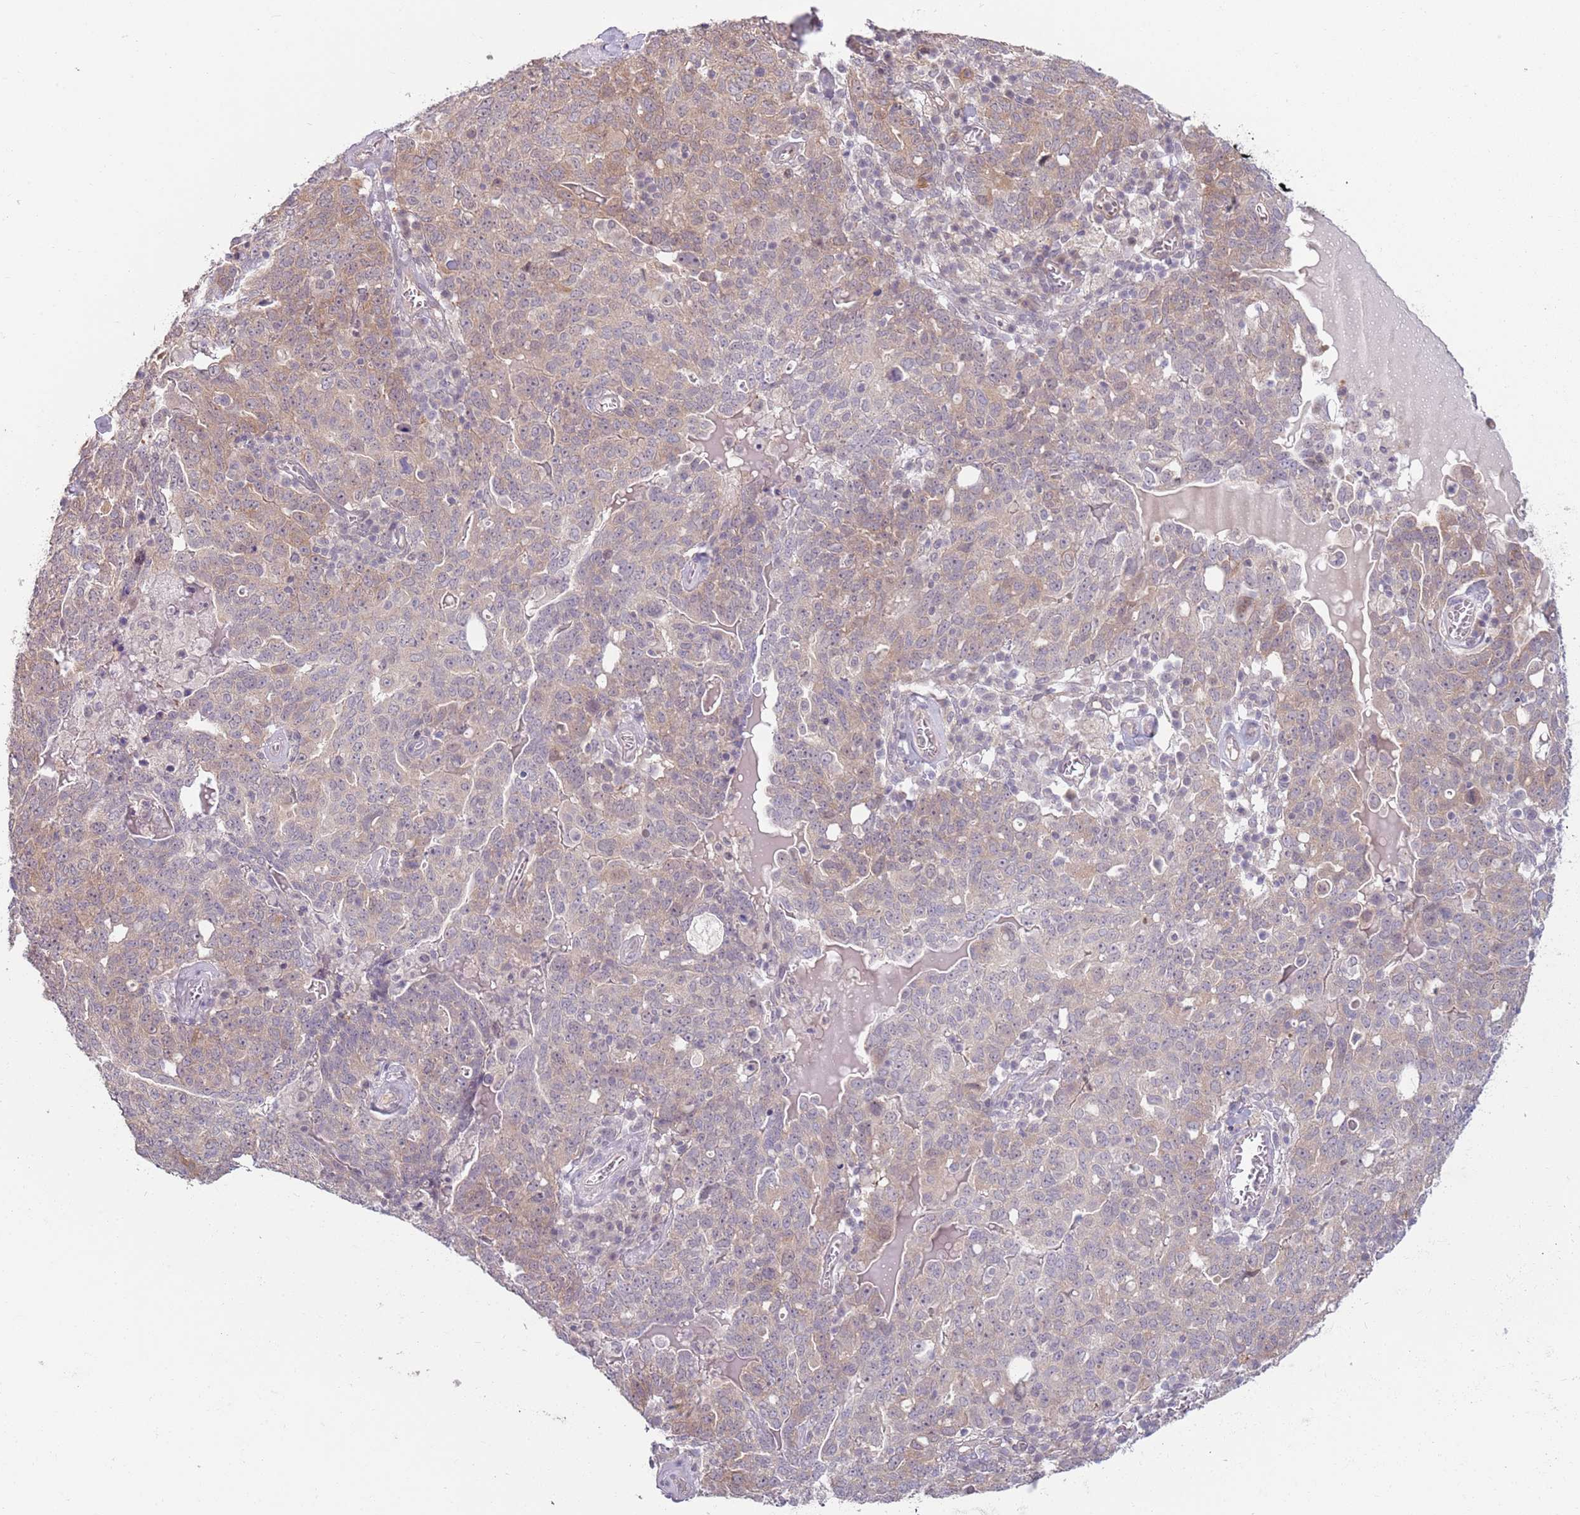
{"staining": {"intensity": "weak", "quantity": "25%-75%", "location": "cytoplasmic/membranous"}, "tissue": "ovarian cancer", "cell_type": "Tumor cells", "image_type": "cancer", "snomed": [{"axis": "morphology", "description": "Carcinoma, endometroid"}, {"axis": "topography", "description": "Ovary"}], "caption": "Protein staining displays weak cytoplasmic/membranous expression in about 25%-75% of tumor cells in ovarian endometroid carcinoma.", "gene": "LDHD", "patient": {"sex": "female", "age": 62}}